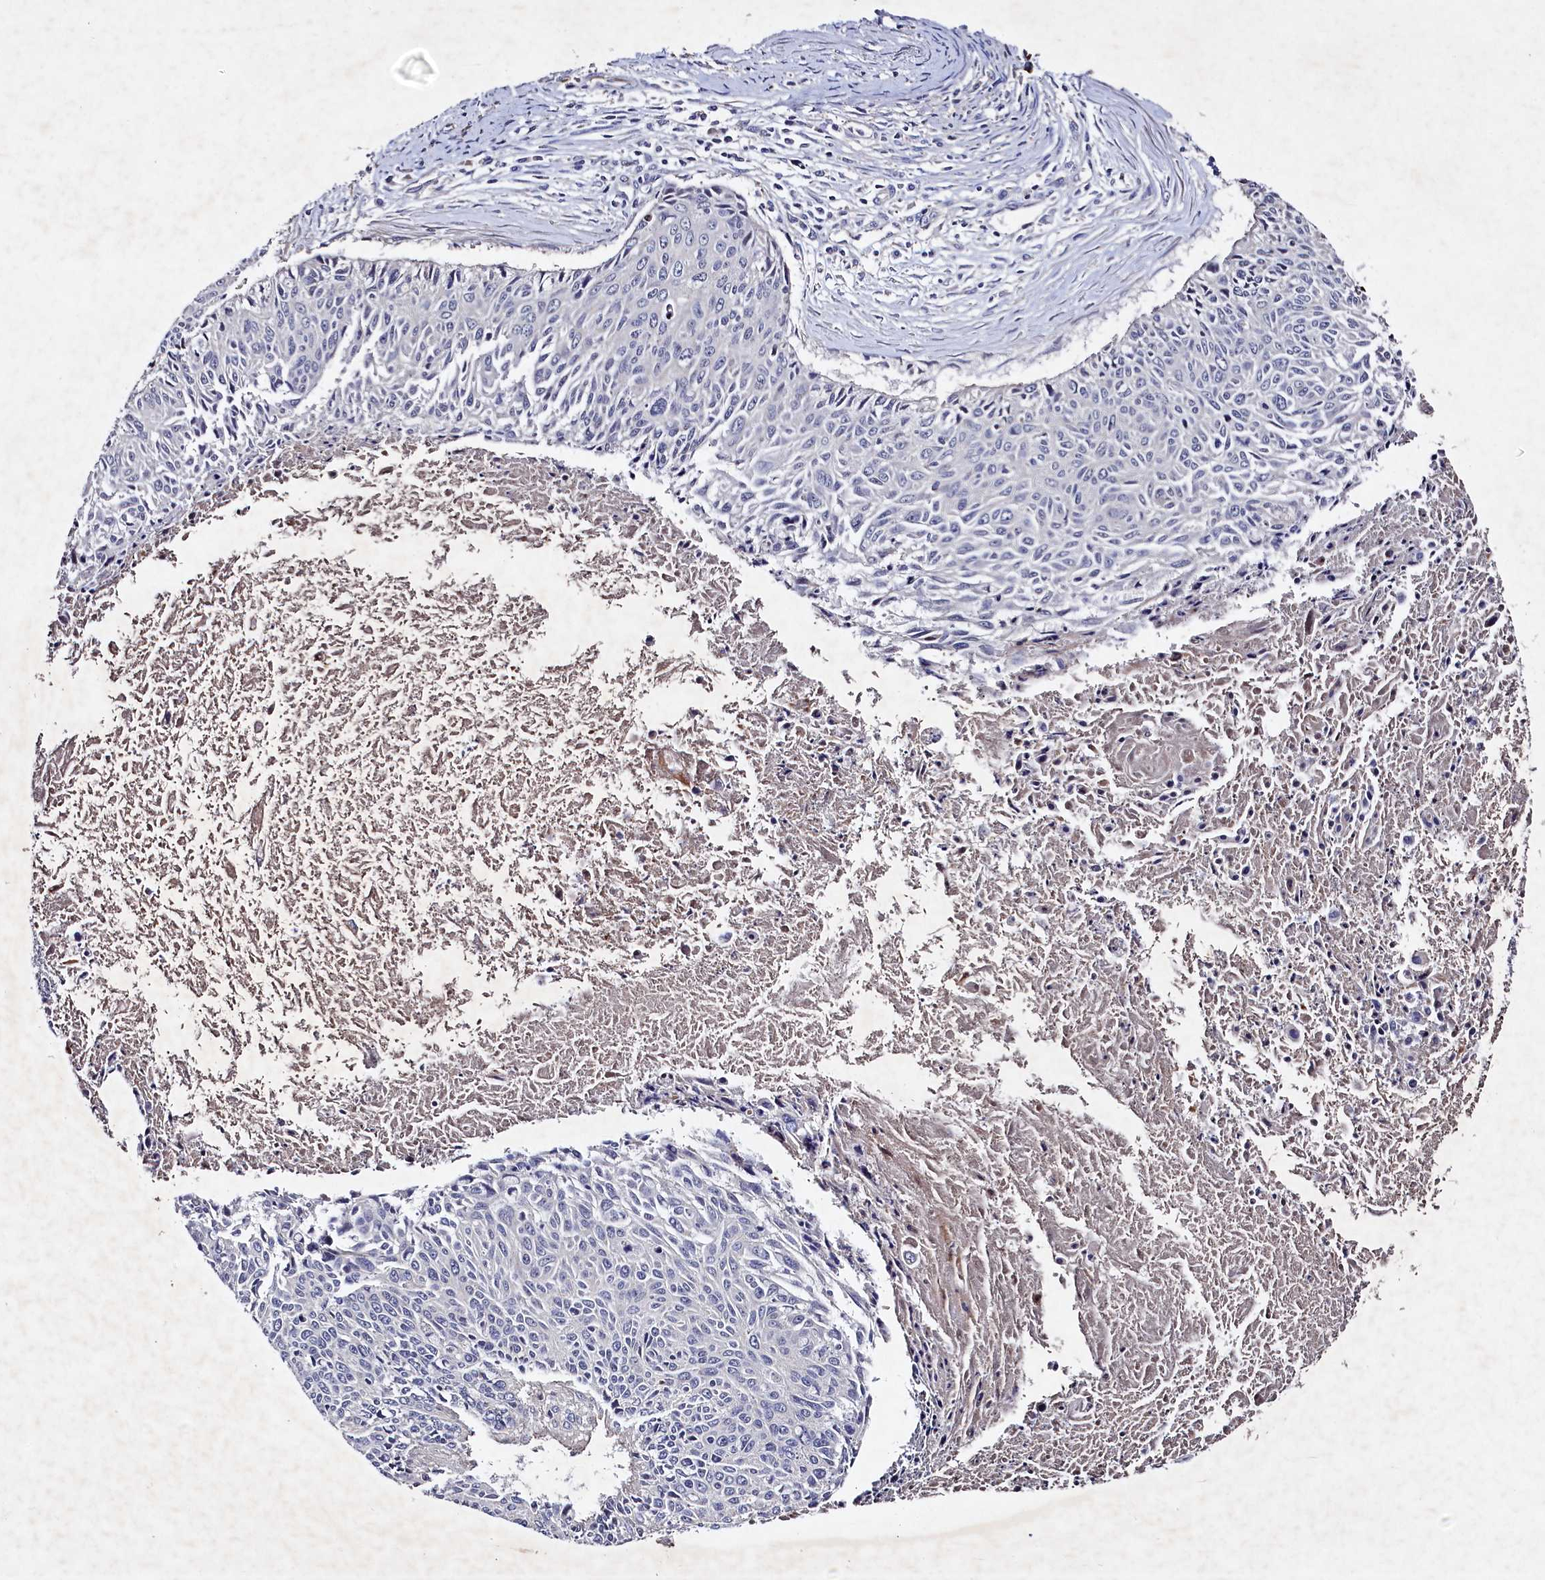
{"staining": {"intensity": "negative", "quantity": "none", "location": "none"}, "tissue": "cervical cancer", "cell_type": "Tumor cells", "image_type": "cancer", "snomed": [{"axis": "morphology", "description": "Squamous cell carcinoma, NOS"}, {"axis": "topography", "description": "Cervix"}], "caption": "Tumor cells are negative for protein expression in human squamous cell carcinoma (cervical).", "gene": "SUPV3L1", "patient": {"sex": "female", "age": 55}}